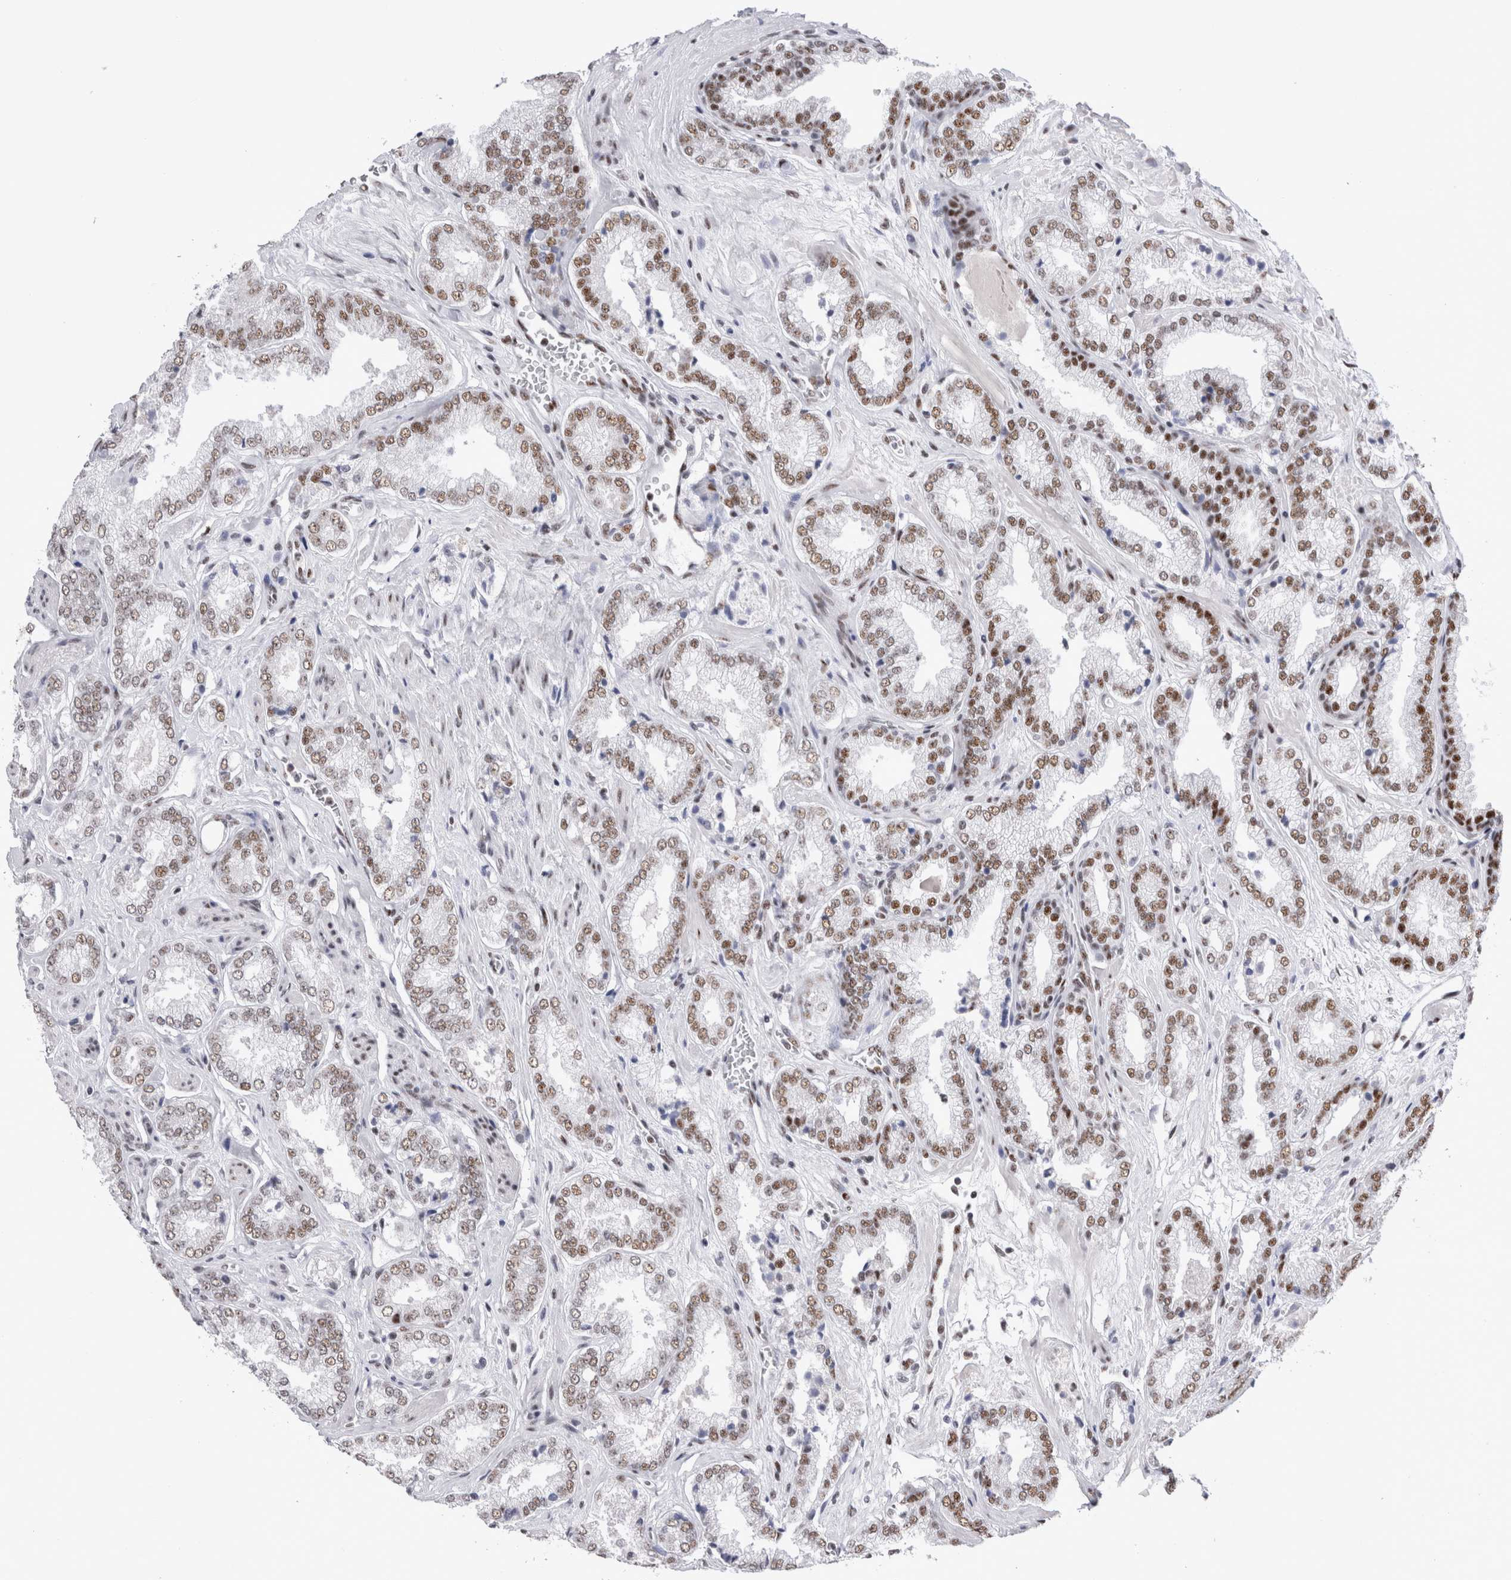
{"staining": {"intensity": "moderate", "quantity": "25%-75%", "location": "nuclear"}, "tissue": "prostate cancer", "cell_type": "Tumor cells", "image_type": "cancer", "snomed": [{"axis": "morphology", "description": "Adenocarcinoma, Low grade"}, {"axis": "topography", "description": "Prostate"}], "caption": "Protein analysis of prostate cancer (low-grade adenocarcinoma) tissue exhibits moderate nuclear expression in approximately 25%-75% of tumor cells. The protein is stained brown, and the nuclei are stained in blue (DAB IHC with brightfield microscopy, high magnification).", "gene": "RBM6", "patient": {"sex": "male", "age": 62}}